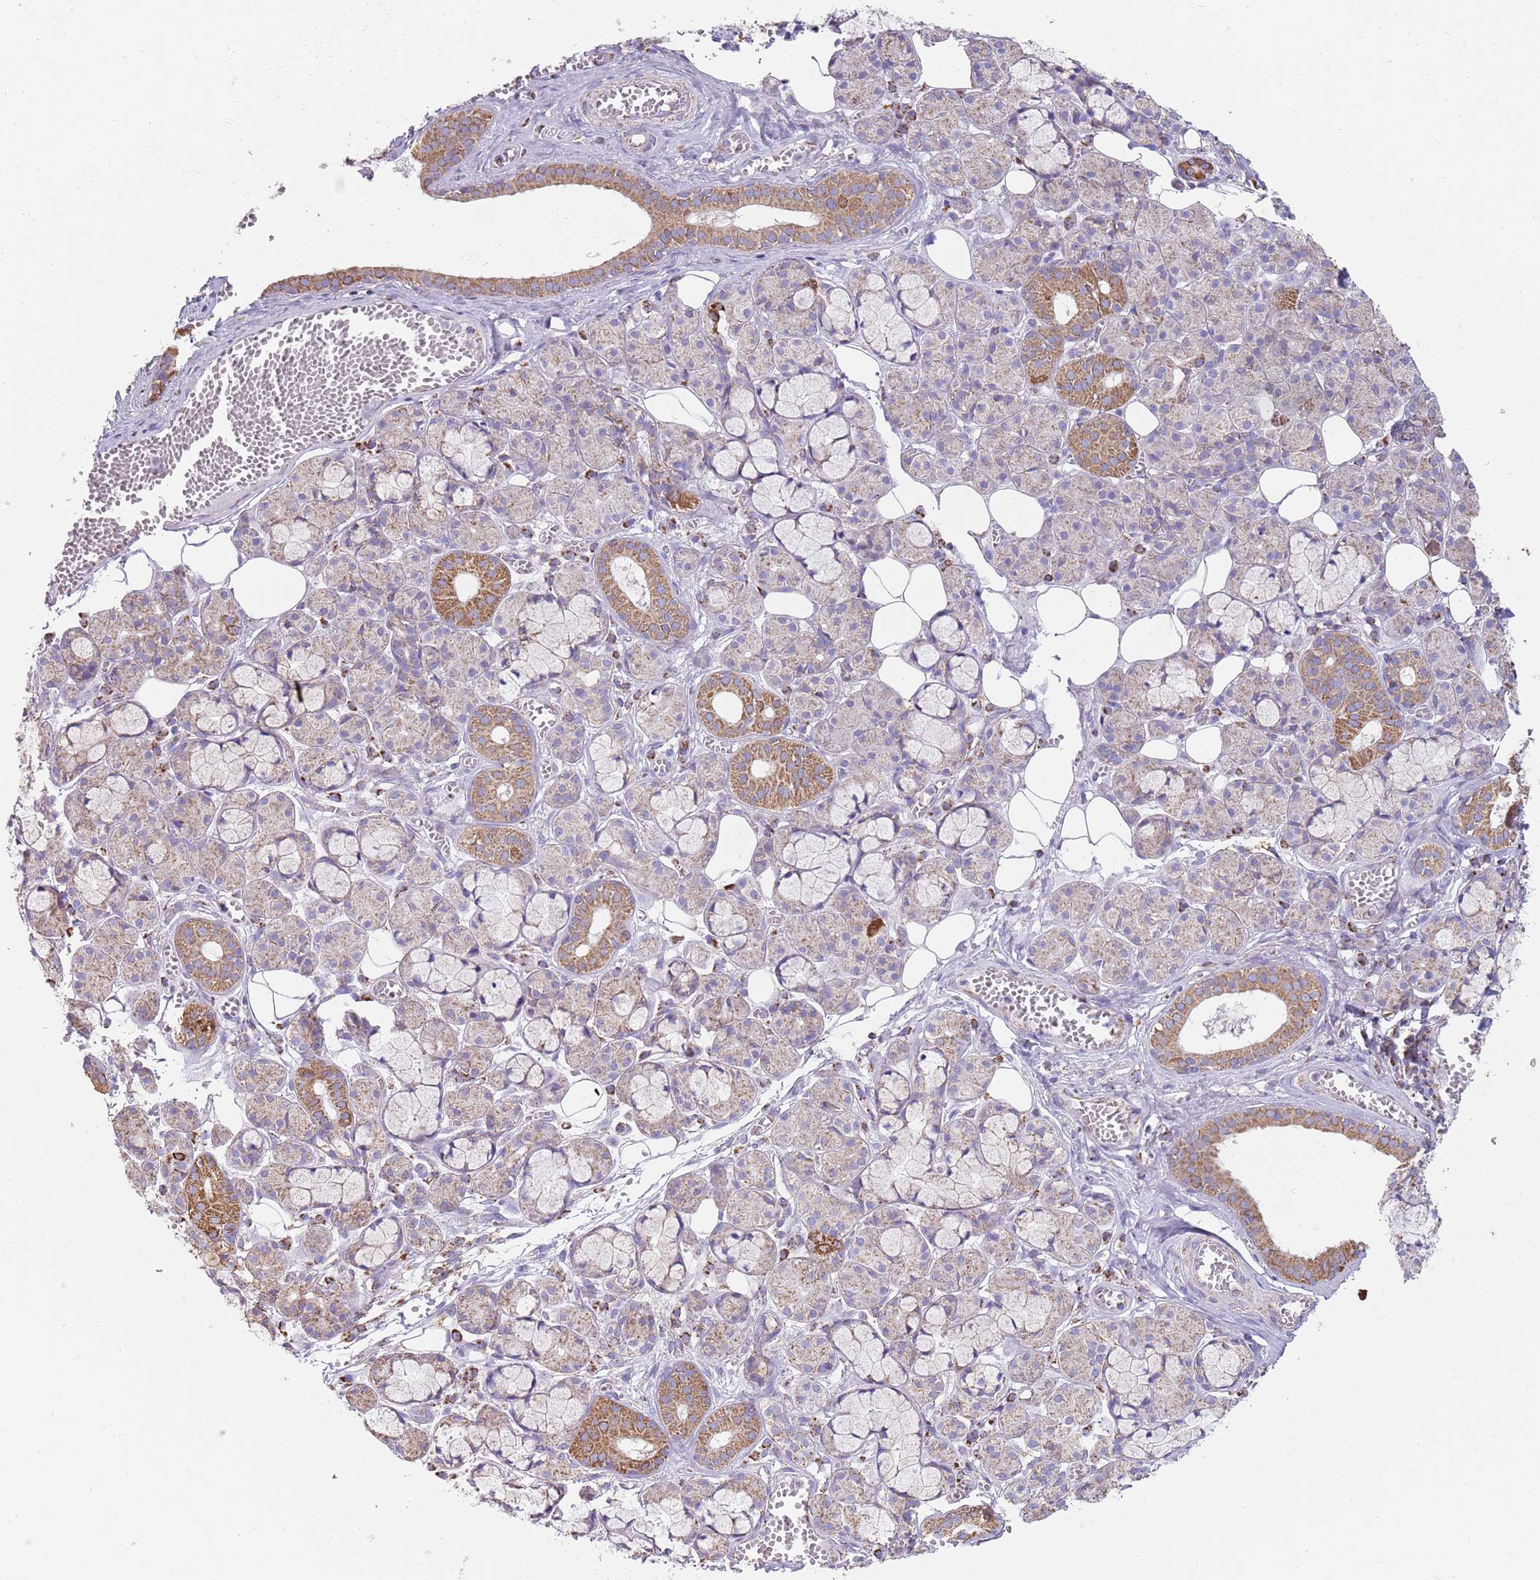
{"staining": {"intensity": "moderate", "quantity": "25%-75%", "location": "cytoplasmic/membranous"}, "tissue": "salivary gland", "cell_type": "Glandular cells", "image_type": "normal", "snomed": [{"axis": "morphology", "description": "Normal tissue, NOS"}, {"axis": "topography", "description": "Salivary gland"}], "caption": "This is a photomicrograph of immunohistochemistry (IHC) staining of unremarkable salivary gland, which shows moderate staining in the cytoplasmic/membranous of glandular cells.", "gene": "TTLL1", "patient": {"sex": "male", "age": 63}}